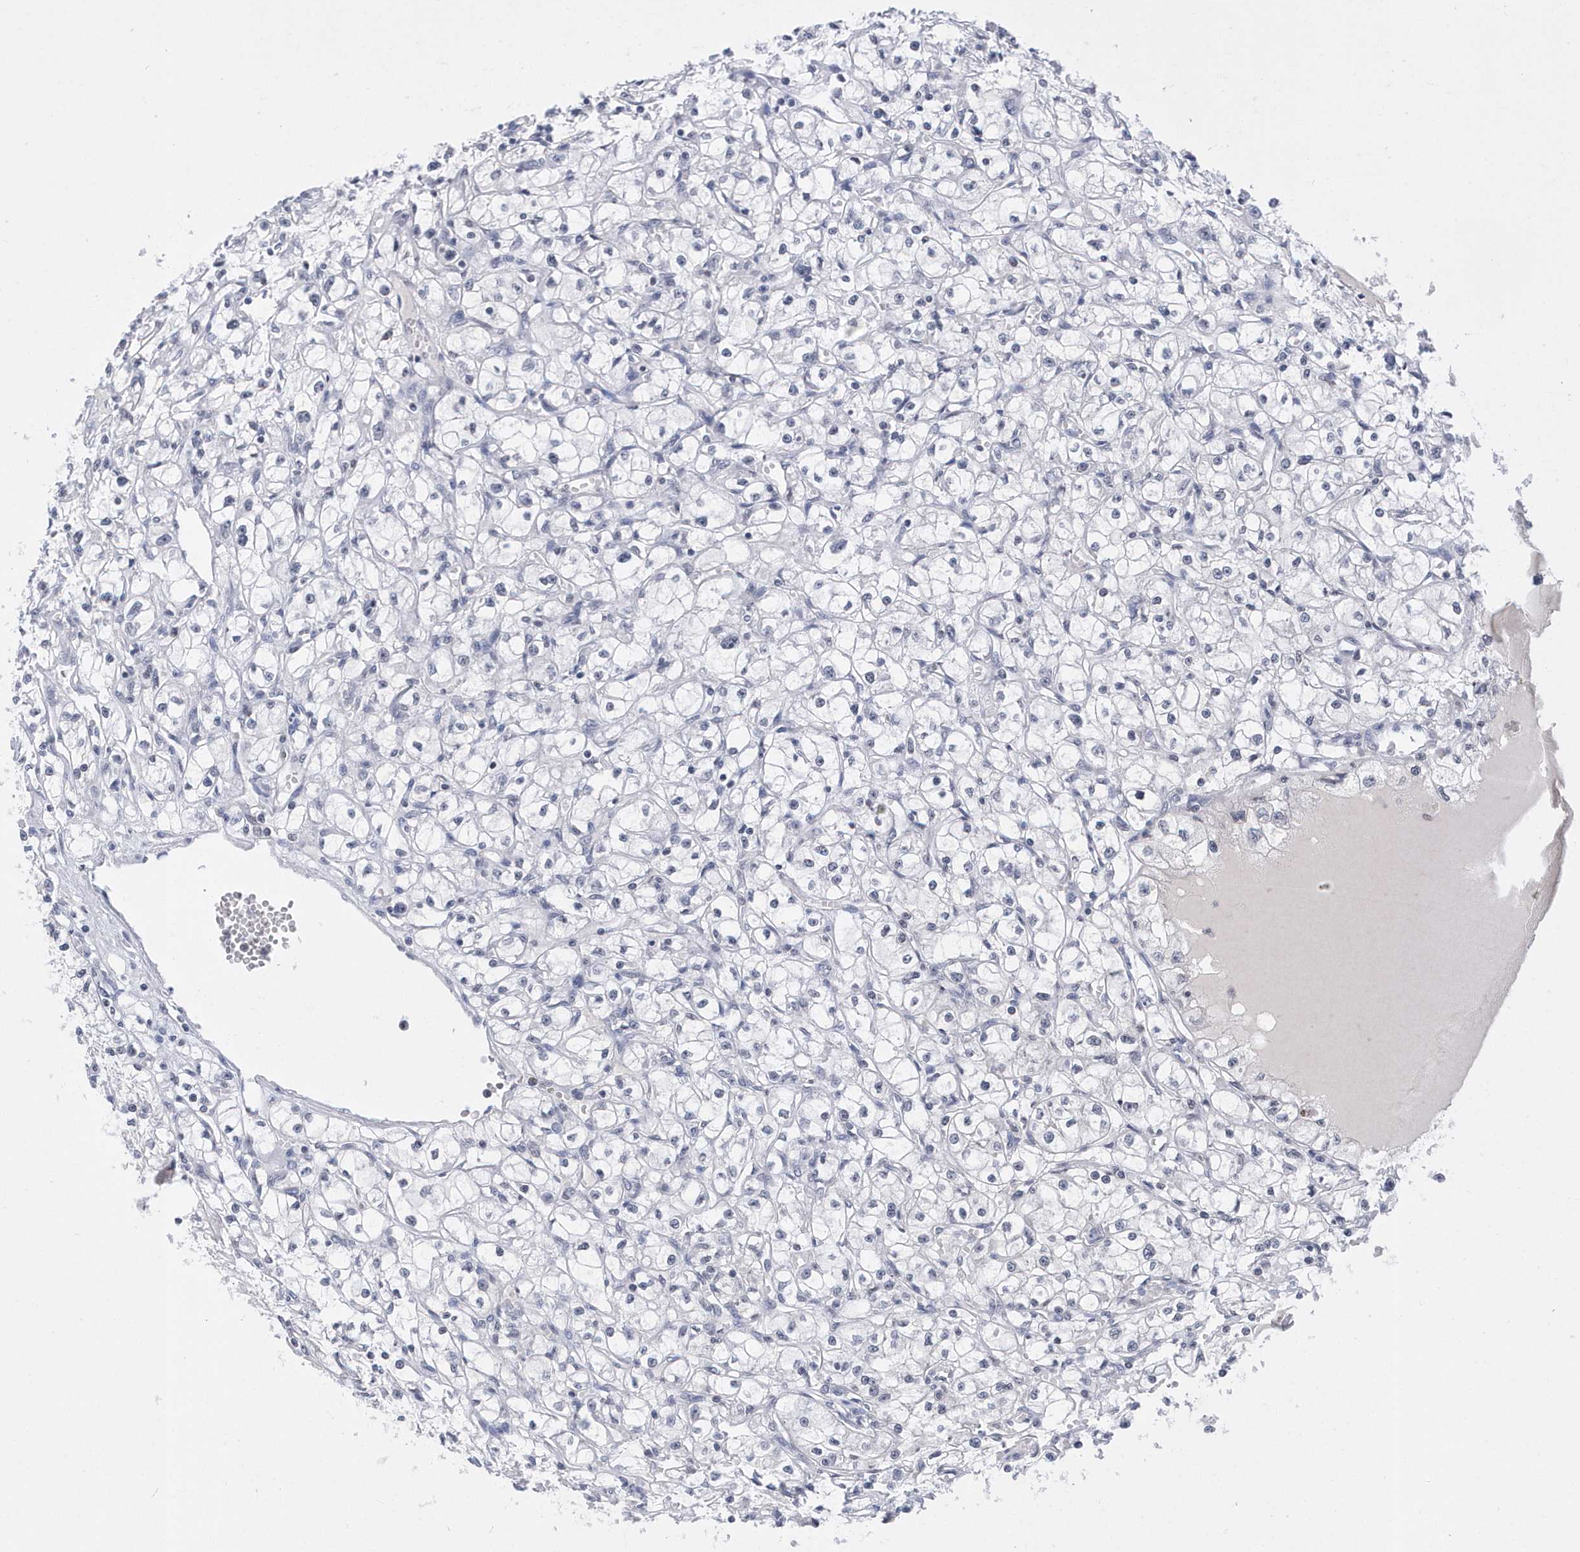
{"staining": {"intensity": "negative", "quantity": "none", "location": "none"}, "tissue": "renal cancer", "cell_type": "Tumor cells", "image_type": "cancer", "snomed": [{"axis": "morphology", "description": "Adenocarcinoma, NOS"}, {"axis": "topography", "description": "Kidney"}], "caption": "An immunohistochemistry micrograph of adenocarcinoma (renal) is shown. There is no staining in tumor cells of adenocarcinoma (renal).", "gene": "VWA5B2", "patient": {"sex": "male", "age": 56}}